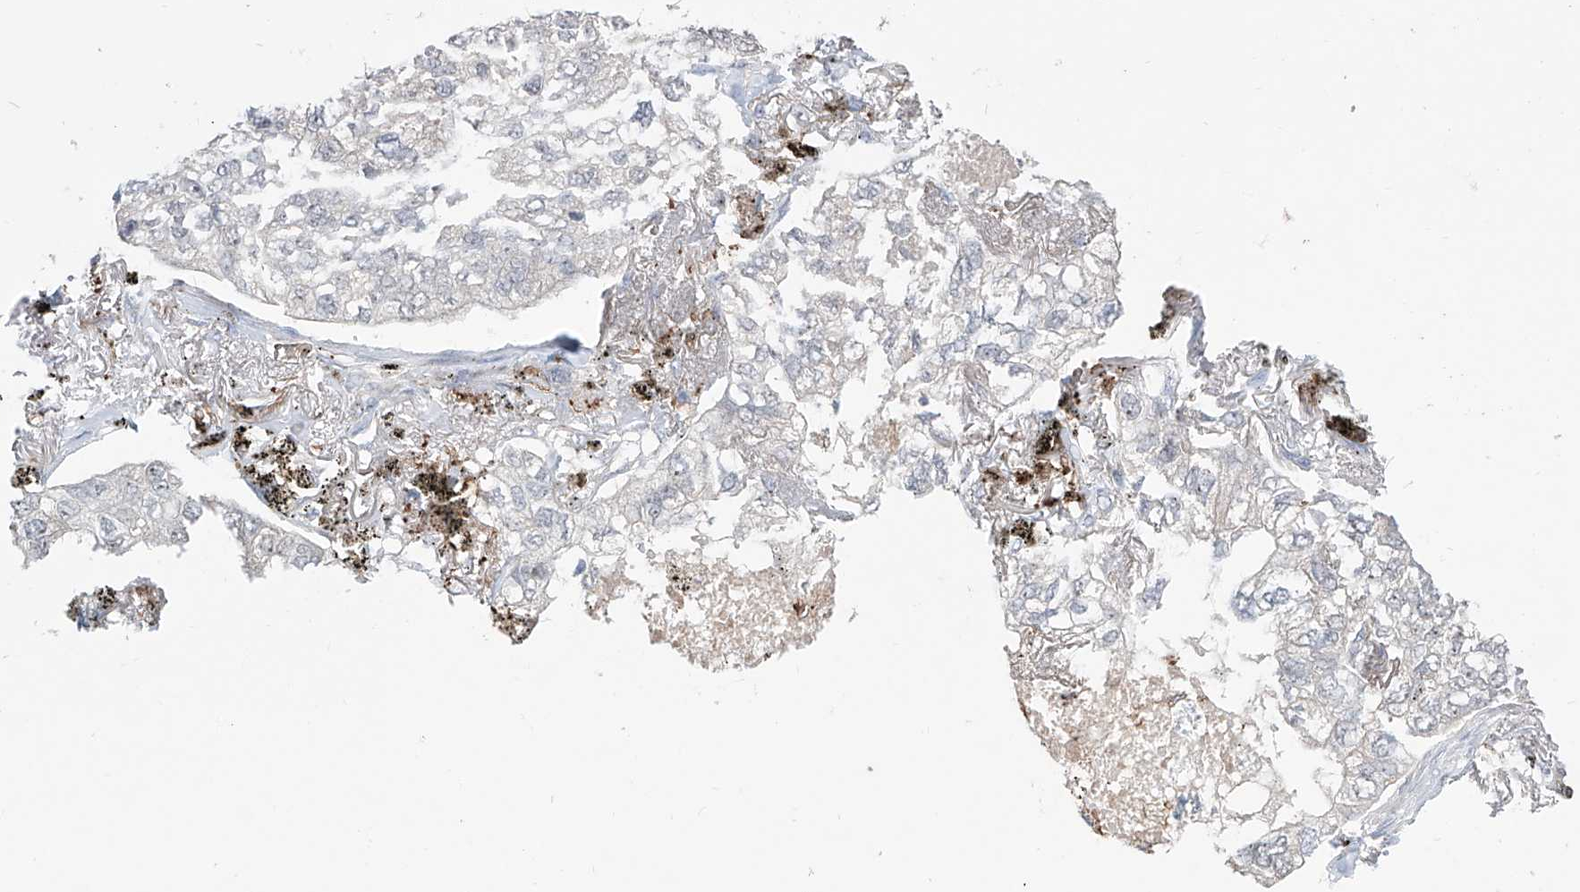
{"staining": {"intensity": "negative", "quantity": "none", "location": "none"}, "tissue": "lung cancer", "cell_type": "Tumor cells", "image_type": "cancer", "snomed": [{"axis": "morphology", "description": "Adenocarcinoma, NOS"}, {"axis": "topography", "description": "Lung"}], "caption": "Histopathology image shows no significant protein staining in tumor cells of lung cancer.", "gene": "ZBTB48", "patient": {"sex": "male", "age": 65}}